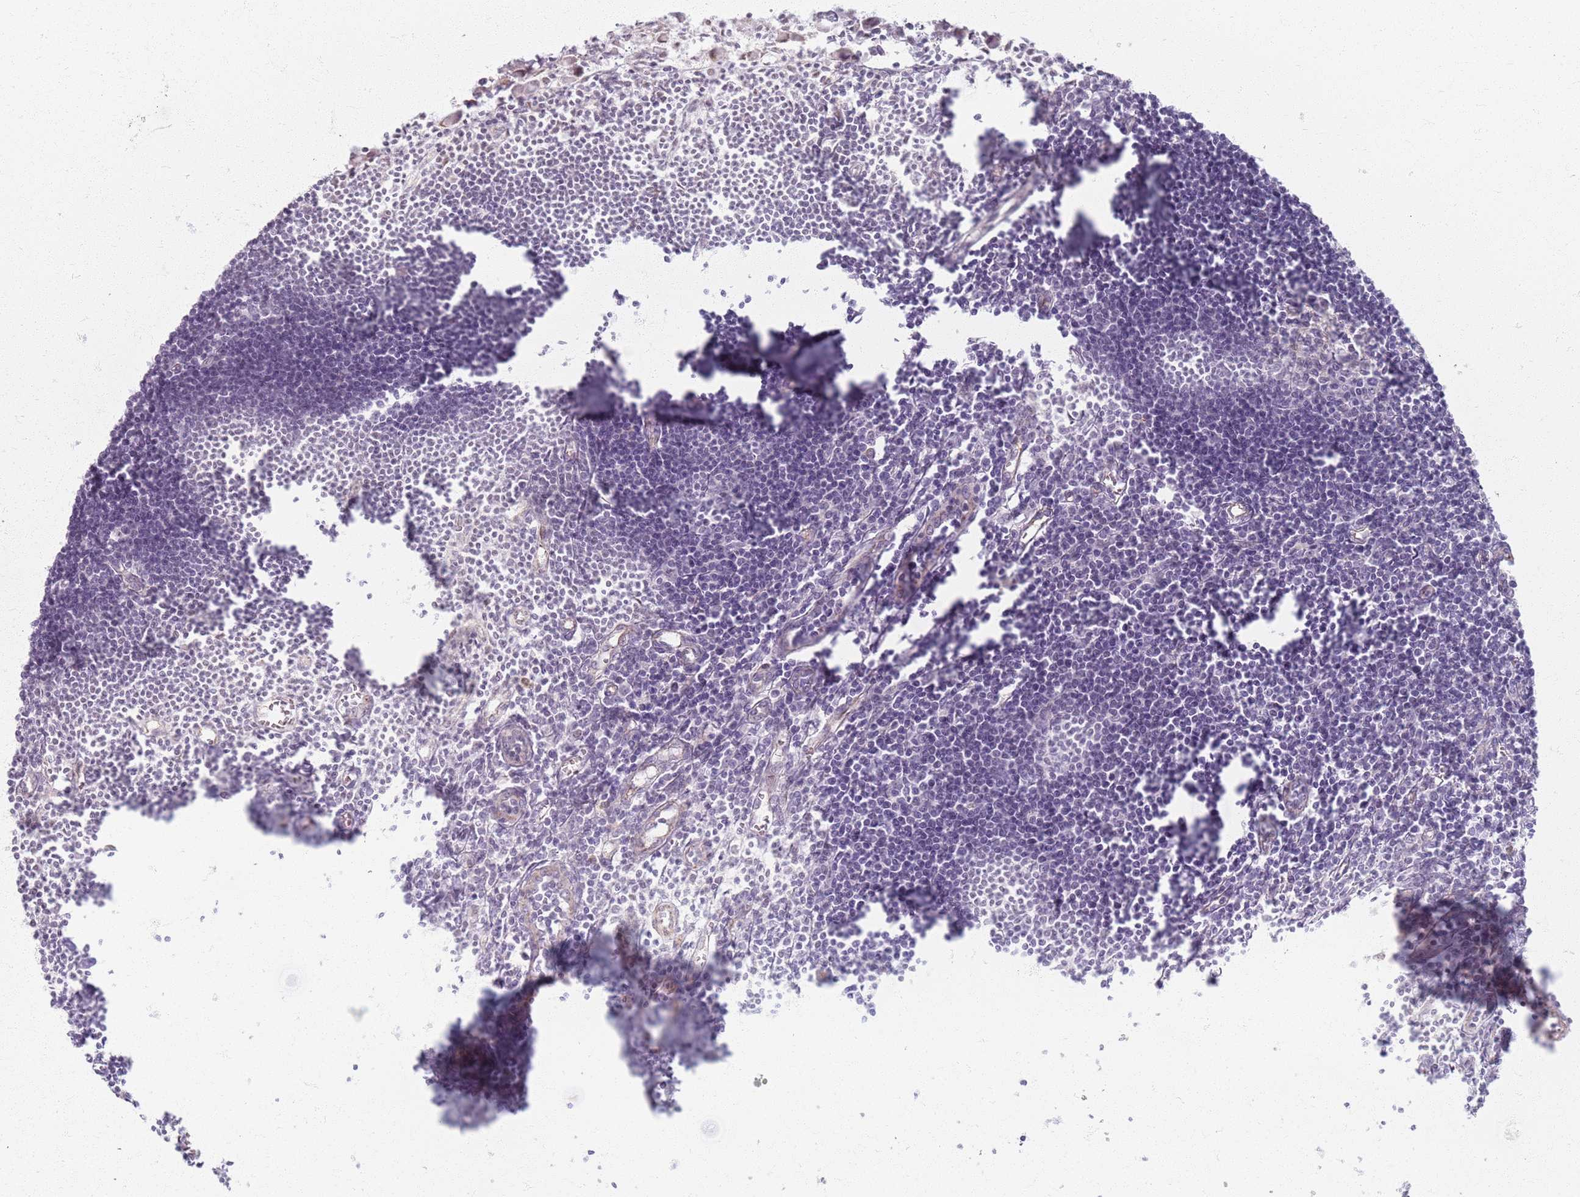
{"staining": {"intensity": "negative", "quantity": "none", "location": "none"}, "tissue": "lymph node", "cell_type": "Germinal center cells", "image_type": "normal", "snomed": [{"axis": "morphology", "description": "Normal tissue, NOS"}, {"axis": "morphology", "description": "Malignant melanoma, Metastatic site"}, {"axis": "topography", "description": "Lymph node"}], "caption": "Lymph node stained for a protein using immunohistochemistry reveals no expression germinal center cells.", "gene": "KCNA5", "patient": {"sex": "male", "age": 41}}